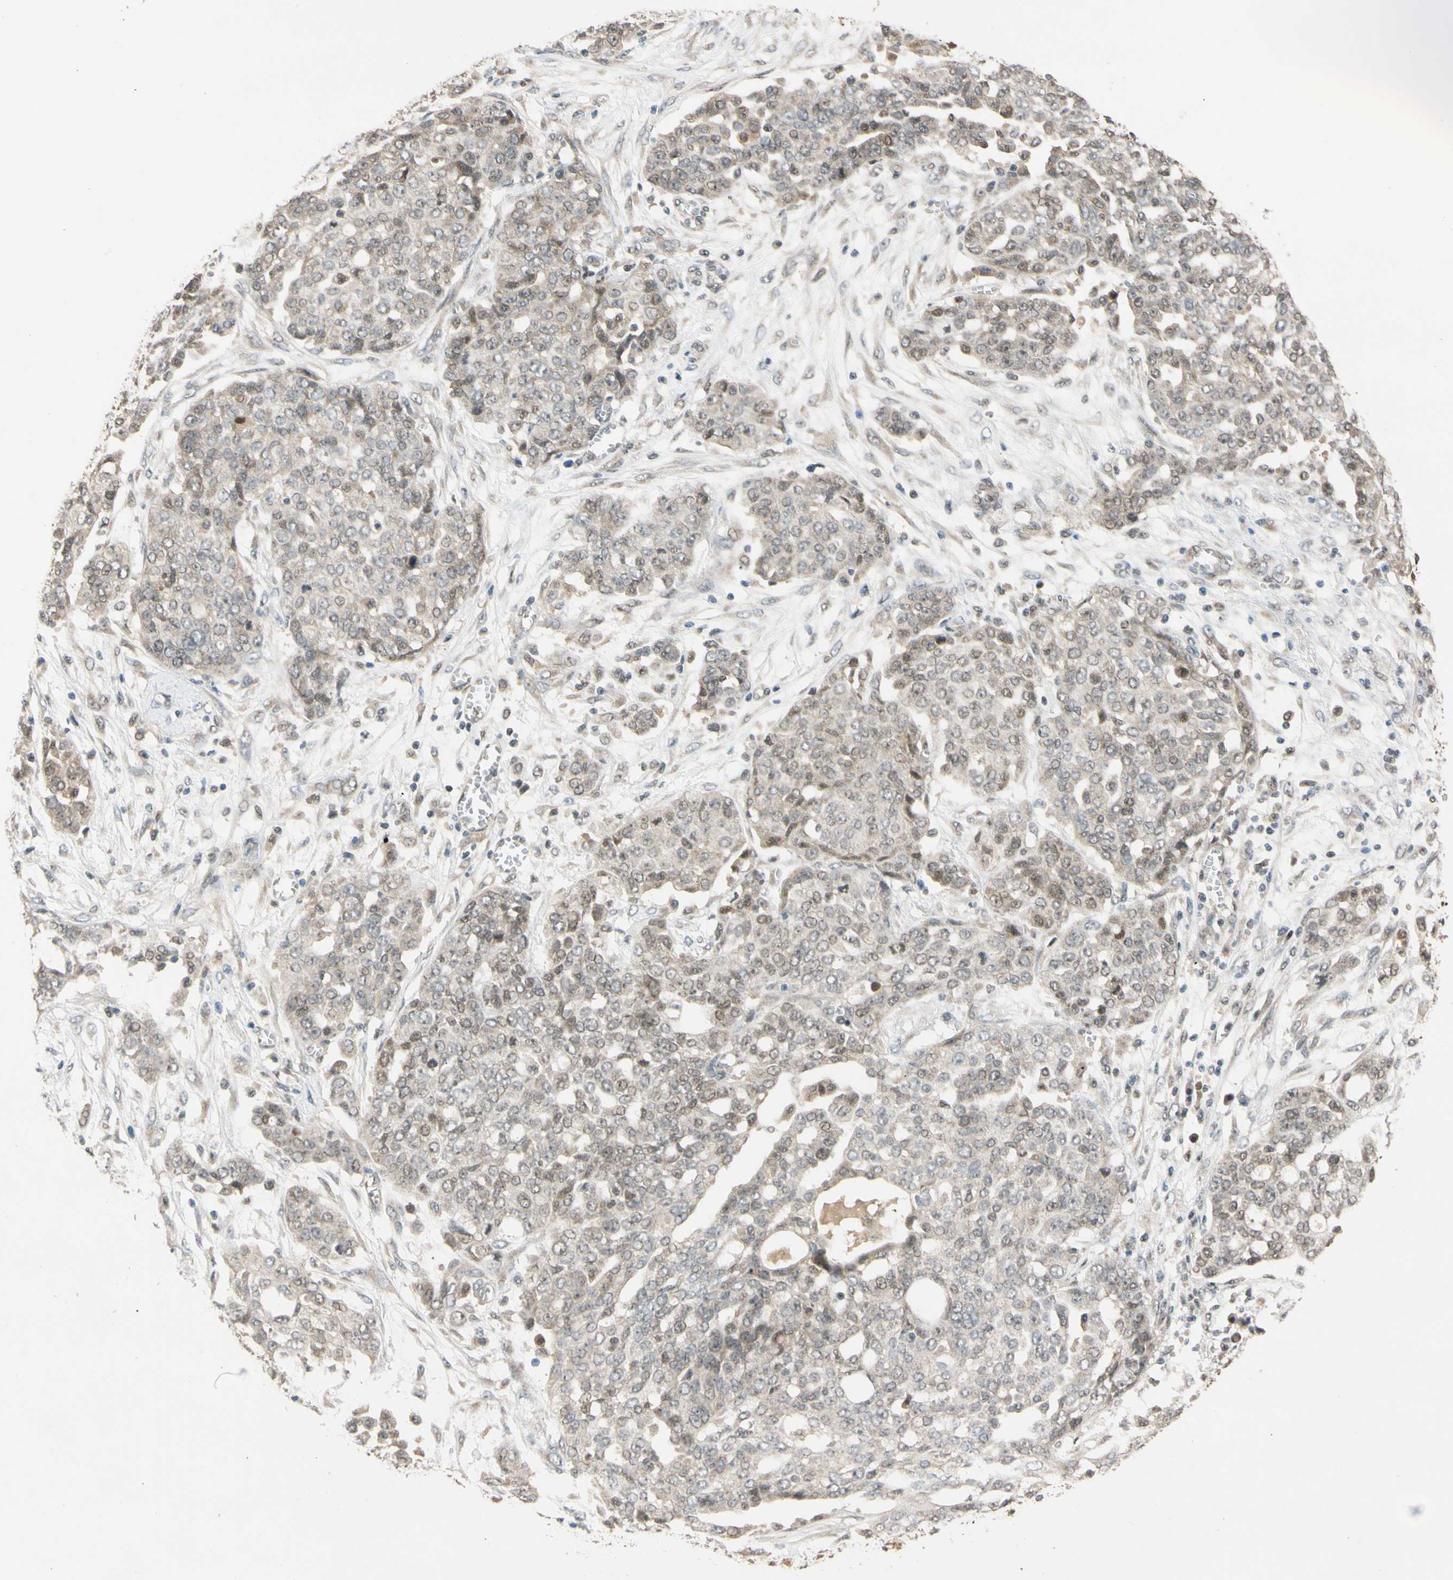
{"staining": {"intensity": "weak", "quantity": ">75%", "location": "cytoplasmic/membranous,nuclear"}, "tissue": "ovarian cancer", "cell_type": "Tumor cells", "image_type": "cancer", "snomed": [{"axis": "morphology", "description": "Cystadenocarcinoma, serous, NOS"}, {"axis": "topography", "description": "Soft tissue"}, {"axis": "topography", "description": "Ovary"}], "caption": "Immunohistochemistry histopathology image of neoplastic tissue: ovarian cancer (serous cystadenocarcinoma) stained using immunohistochemistry displays low levels of weak protein expression localized specifically in the cytoplasmic/membranous and nuclear of tumor cells, appearing as a cytoplasmic/membranous and nuclear brown color.", "gene": "RIOX2", "patient": {"sex": "female", "age": 57}}